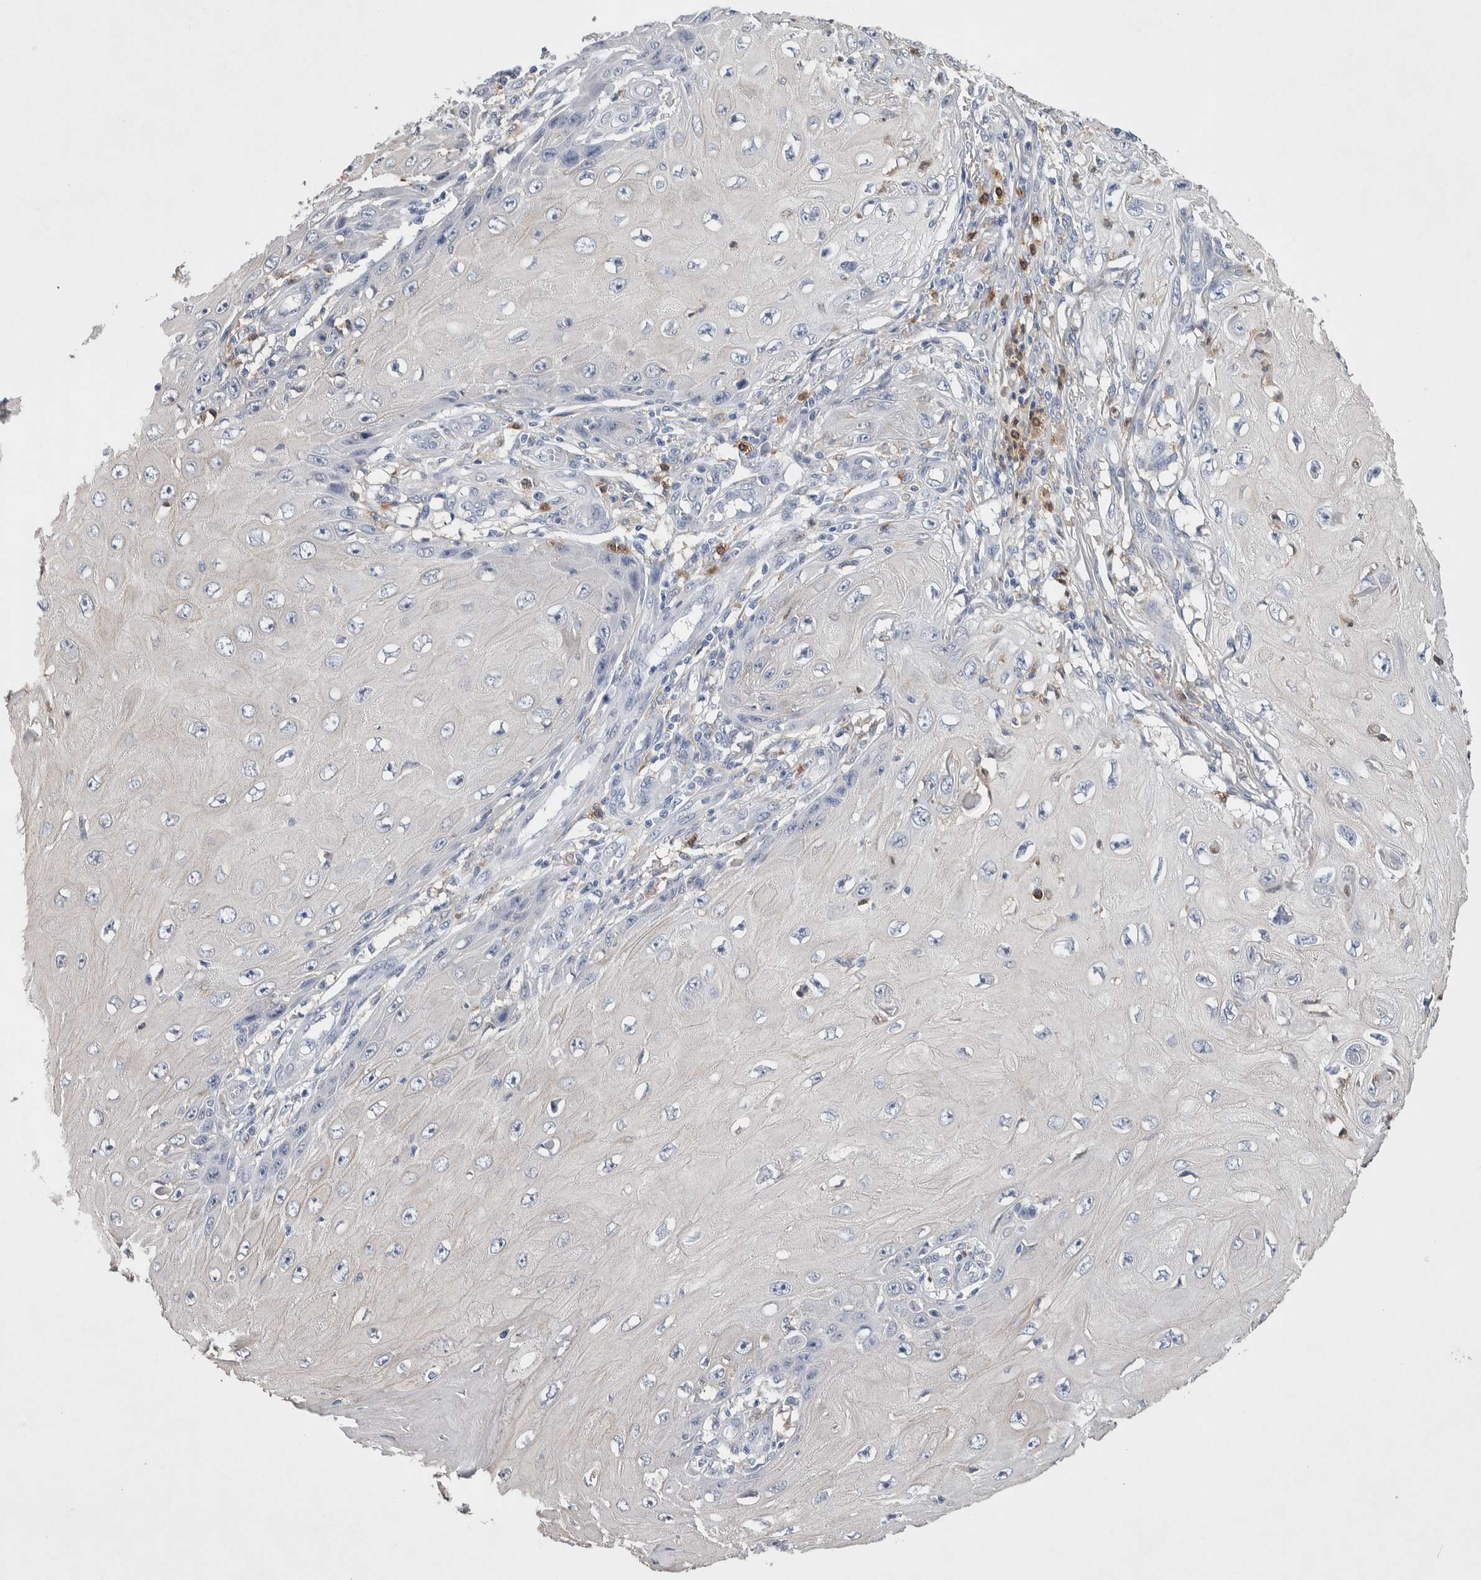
{"staining": {"intensity": "negative", "quantity": "none", "location": "none"}, "tissue": "skin cancer", "cell_type": "Tumor cells", "image_type": "cancer", "snomed": [{"axis": "morphology", "description": "Squamous cell carcinoma, NOS"}, {"axis": "topography", "description": "Skin"}], "caption": "The immunohistochemistry (IHC) histopathology image has no significant expression in tumor cells of skin cancer tissue. The staining was performed using DAB to visualize the protein expression in brown, while the nuclei were stained in blue with hematoxylin (Magnification: 20x).", "gene": "NCF2", "patient": {"sex": "female", "age": 73}}